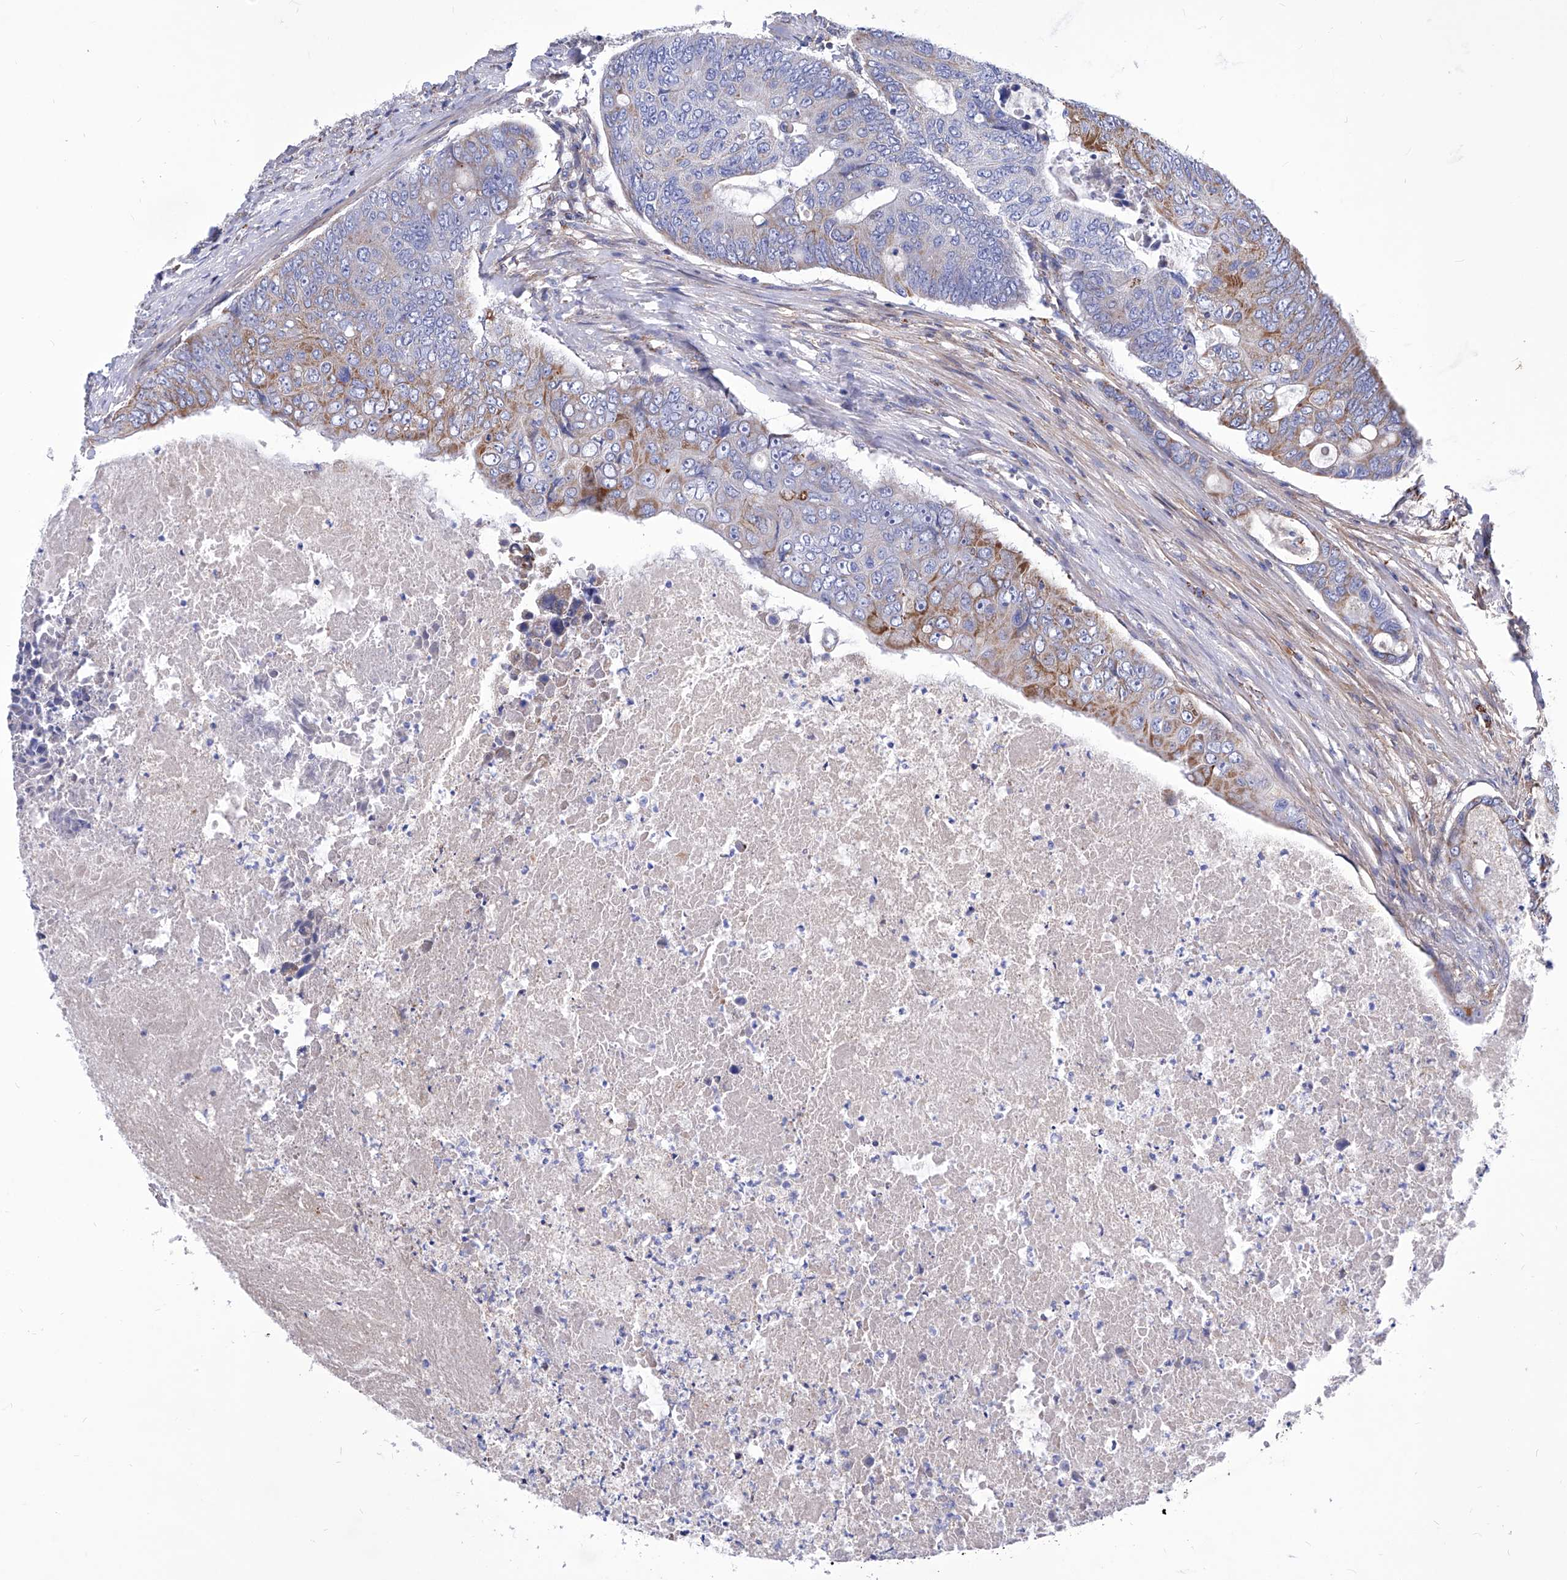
{"staining": {"intensity": "strong", "quantity": "<25%", "location": "cytoplasmic/membranous"}, "tissue": "colorectal cancer", "cell_type": "Tumor cells", "image_type": "cancer", "snomed": [{"axis": "morphology", "description": "Adenocarcinoma, NOS"}, {"axis": "topography", "description": "Colon"}], "caption": "A brown stain highlights strong cytoplasmic/membranous expression of a protein in colorectal adenocarcinoma tumor cells. The protein of interest is stained brown, and the nuclei are stained in blue (DAB (3,3'-diaminobenzidine) IHC with brightfield microscopy, high magnification).", "gene": "HRNR", "patient": {"sex": "male", "age": 87}}